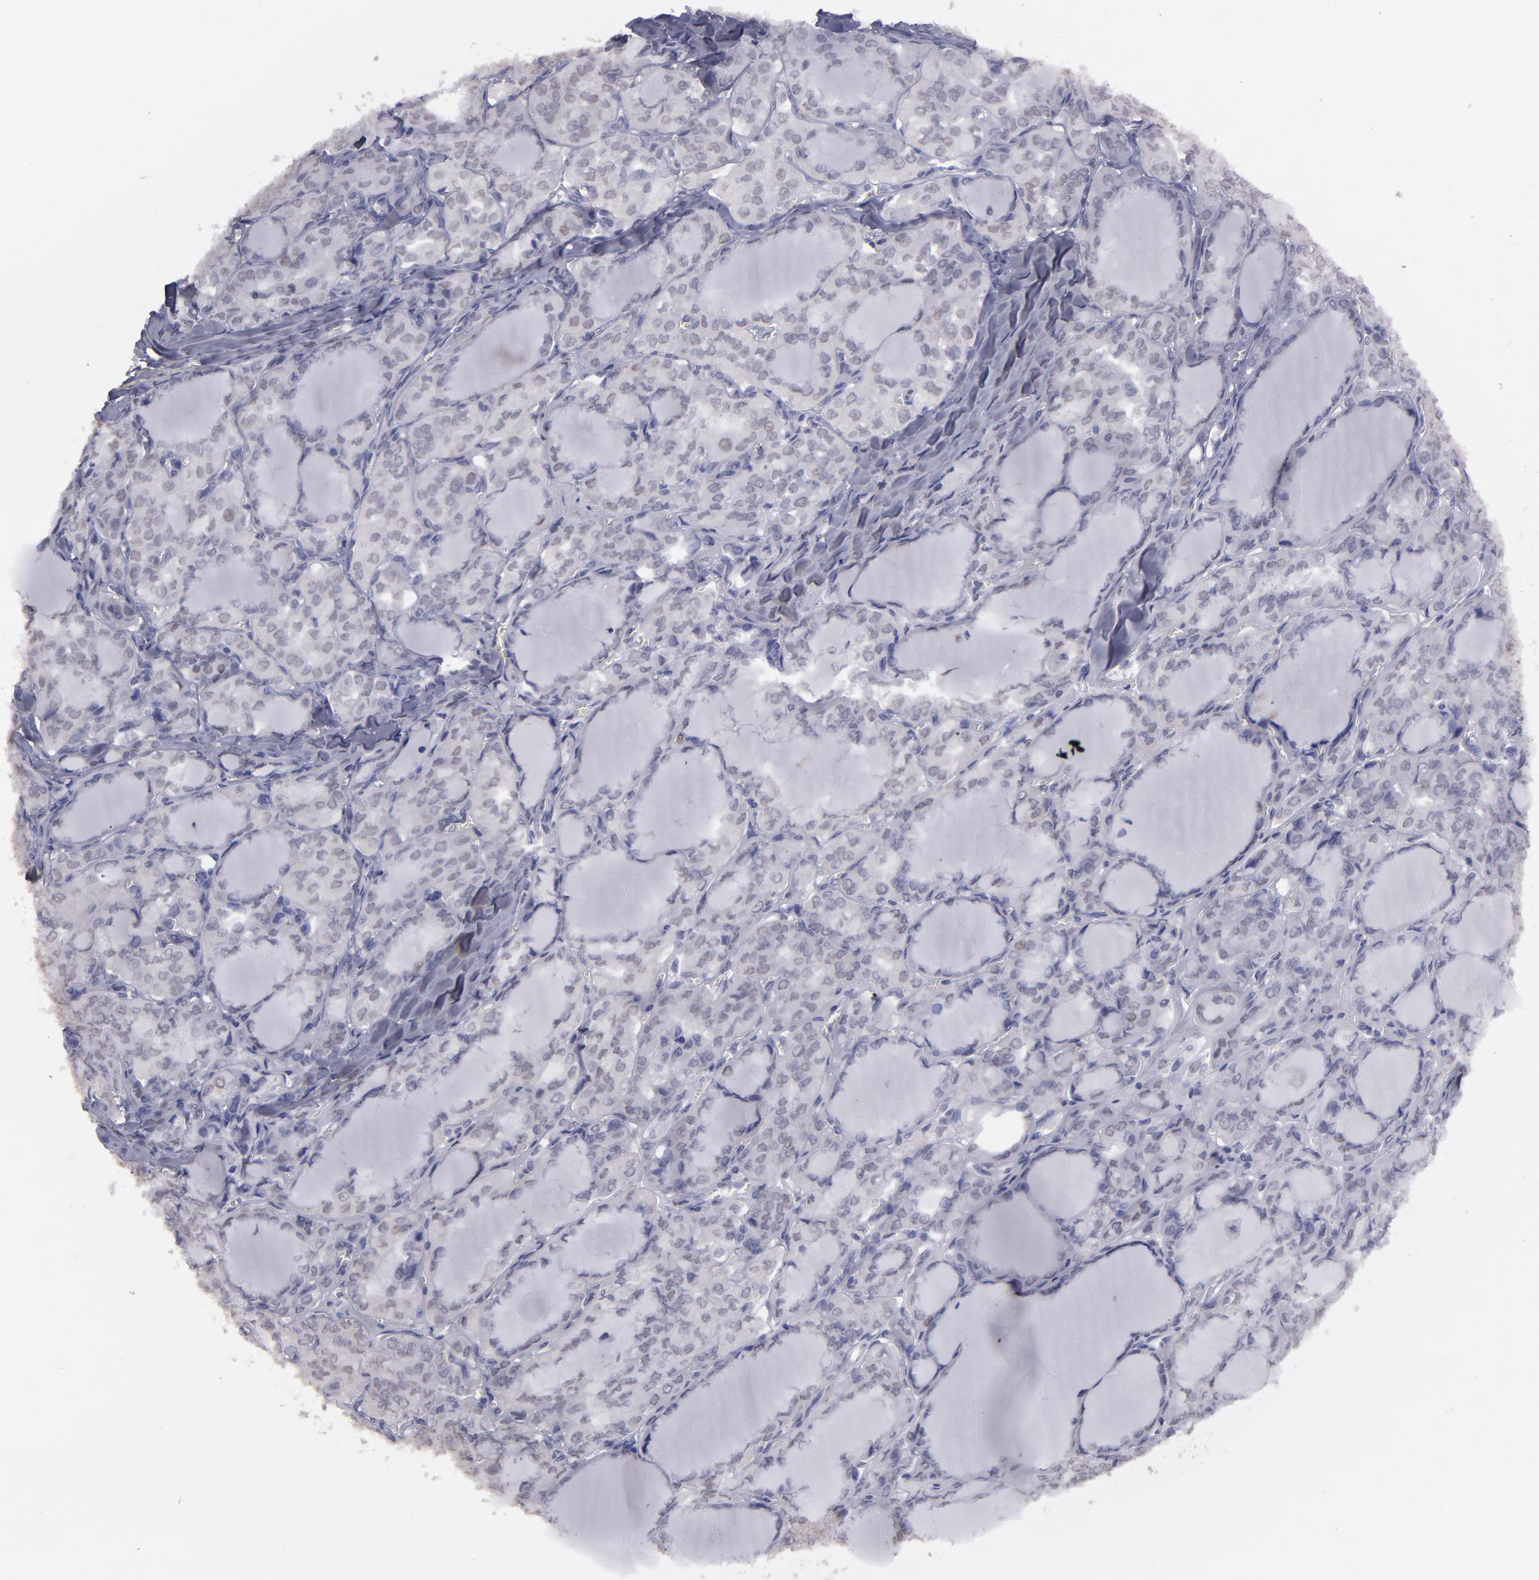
{"staining": {"intensity": "weak", "quantity": "<25%", "location": "nuclear"}, "tissue": "thyroid cancer", "cell_type": "Tumor cells", "image_type": "cancer", "snomed": [{"axis": "morphology", "description": "Papillary adenocarcinoma, NOS"}, {"axis": "topography", "description": "Thyroid gland"}], "caption": "DAB immunohistochemical staining of thyroid papillary adenocarcinoma demonstrates no significant positivity in tumor cells. (Stains: DAB immunohistochemistry (IHC) with hematoxylin counter stain, Microscopy: brightfield microscopy at high magnification).", "gene": "IRF4", "patient": {"sex": "male", "age": 20}}